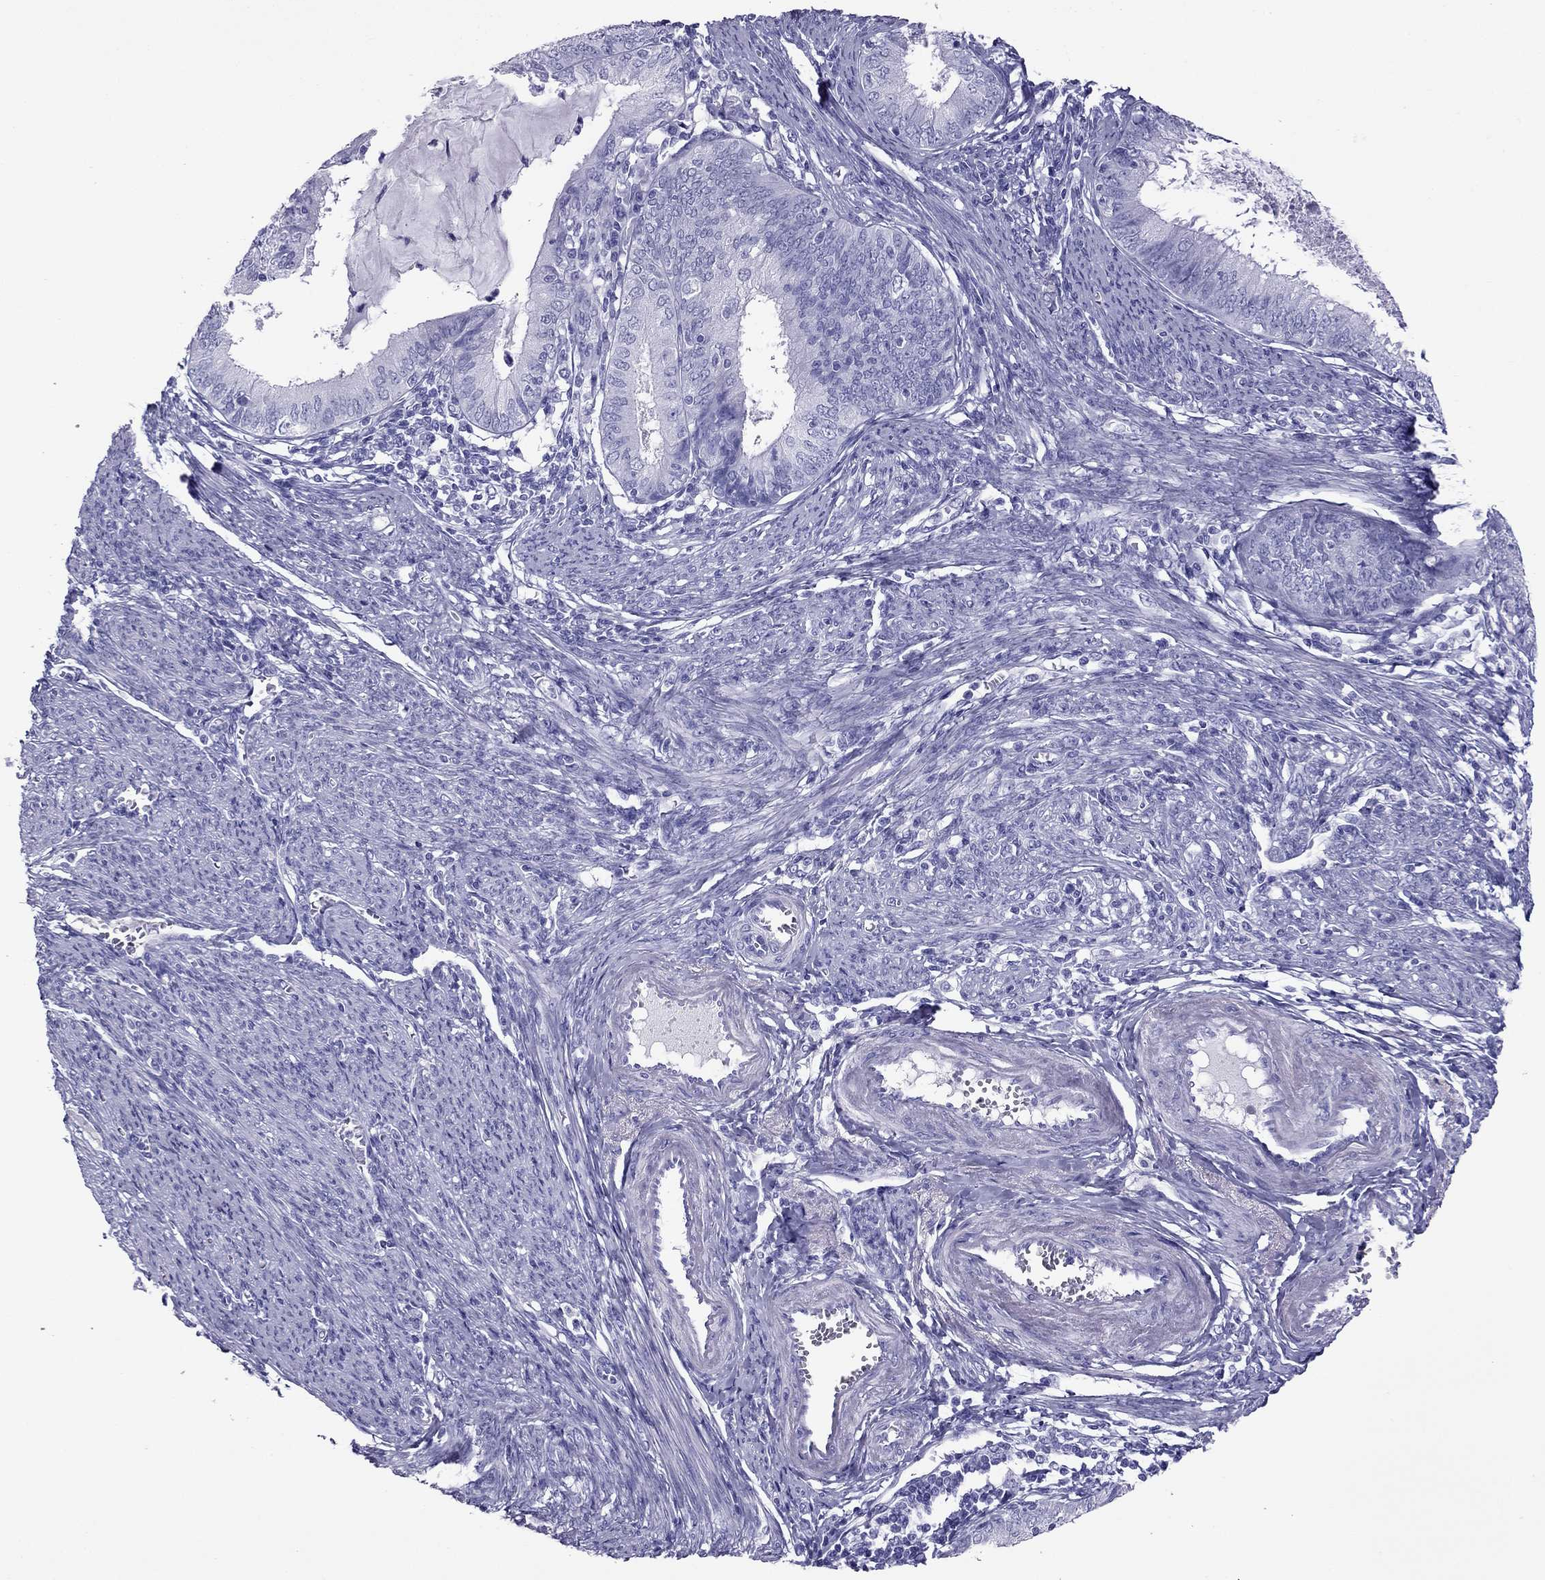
{"staining": {"intensity": "negative", "quantity": "none", "location": "none"}, "tissue": "endometrial cancer", "cell_type": "Tumor cells", "image_type": "cancer", "snomed": [{"axis": "morphology", "description": "Adenocarcinoma, NOS"}, {"axis": "topography", "description": "Endometrium"}], "caption": "The IHC image has no significant expression in tumor cells of endometrial cancer (adenocarcinoma) tissue.", "gene": "PDE6A", "patient": {"sex": "female", "age": 57}}